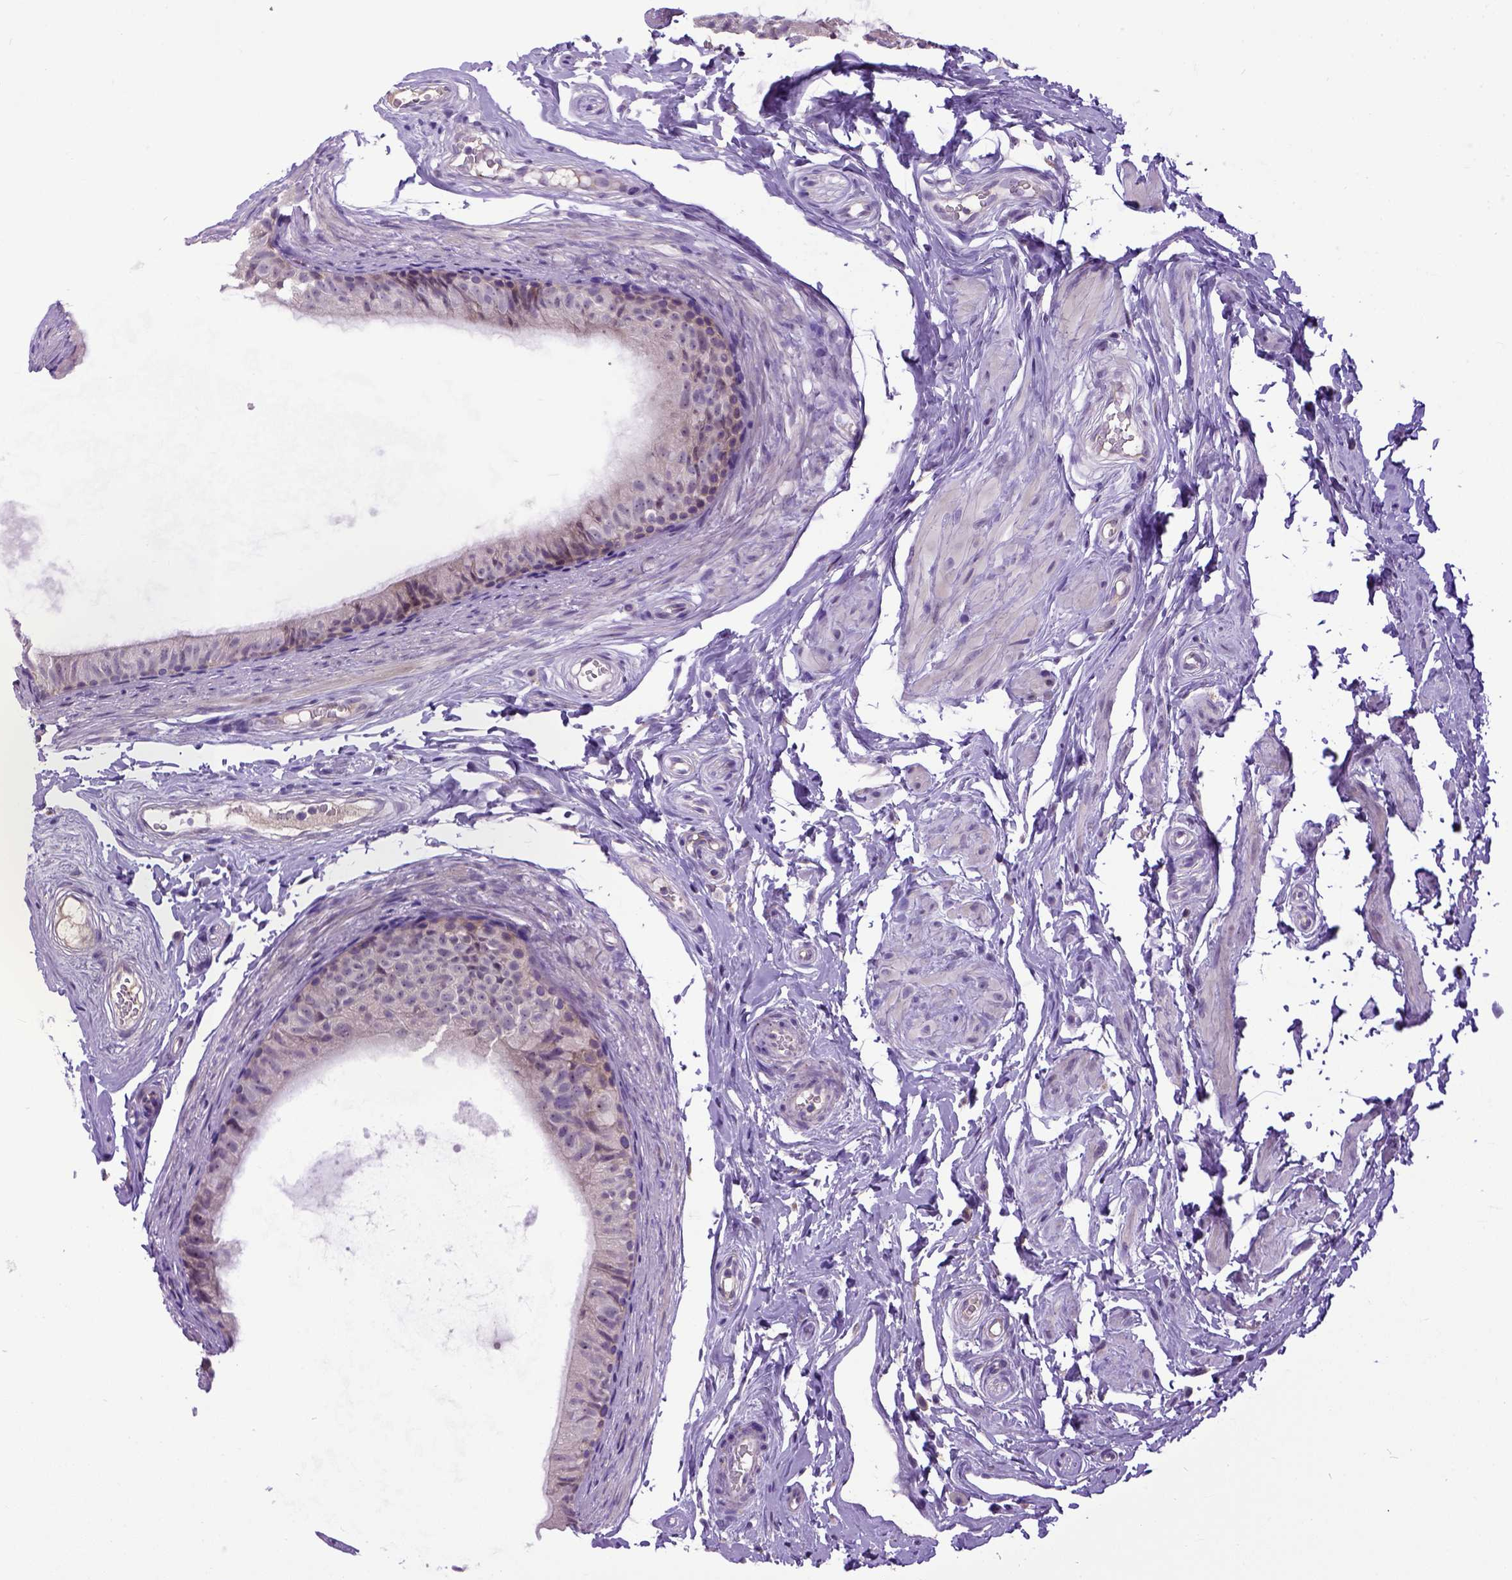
{"staining": {"intensity": "moderate", "quantity": "<25%", "location": "cytoplasmic/membranous"}, "tissue": "epididymis", "cell_type": "Glandular cells", "image_type": "normal", "snomed": [{"axis": "morphology", "description": "Normal tissue, NOS"}, {"axis": "topography", "description": "Epididymis"}], "caption": "High-power microscopy captured an IHC micrograph of normal epididymis, revealing moderate cytoplasmic/membranous staining in about <25% of glandular cells. The staining was performed using DAB, with brown indicating positive protein expression. Nuclei are stained blue with hematoxylin.", "gene": "NEK5", "patient": {"sex": "male", "age": 45}}